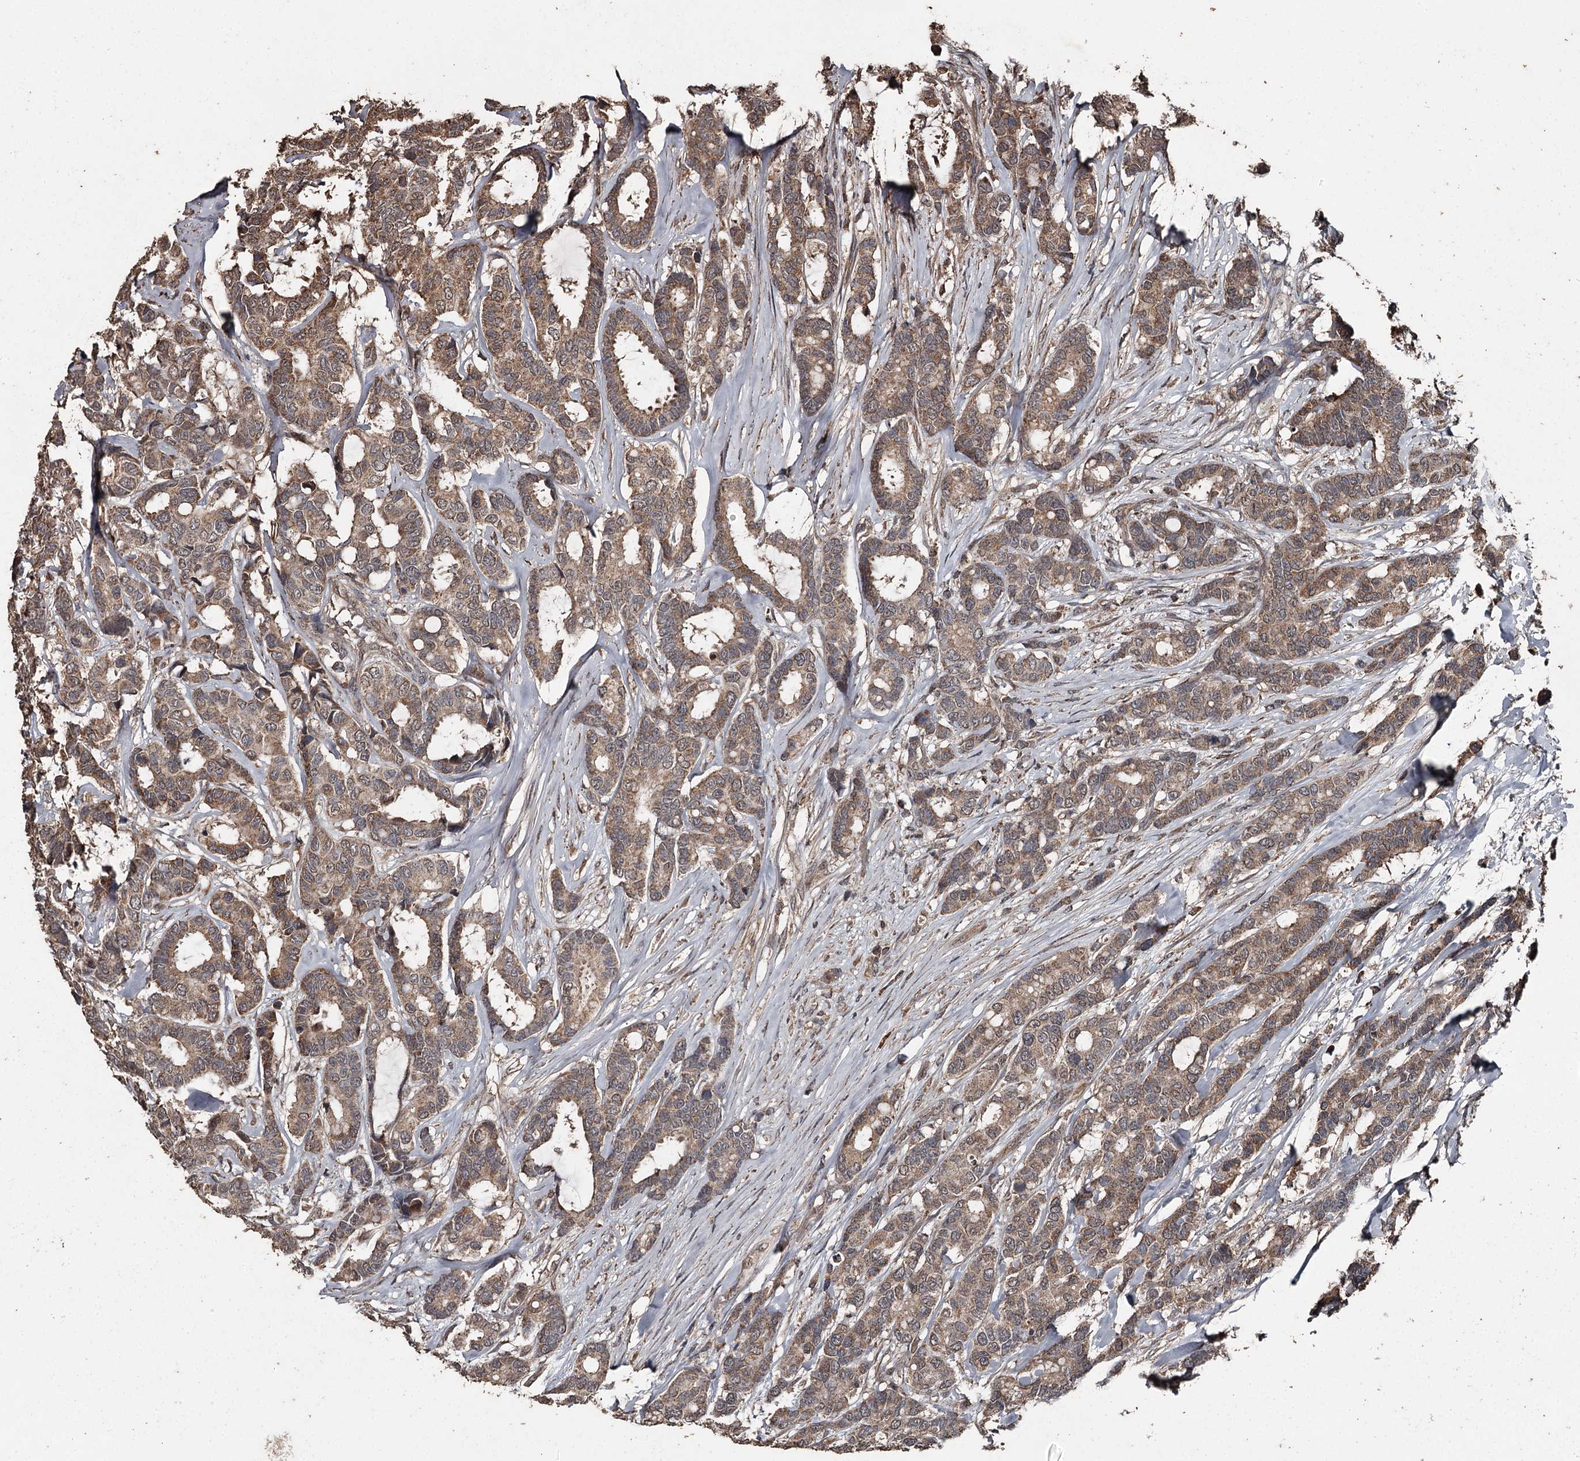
{"staining": {"intensity": "moderate", "quantity": ">75%", "location": "cytoplasmic/membranous"}, "tissue": "breast cancer", "cell_type": "Tumor cells", "image_type": "cancer", "snomed": [{"axis": "morphology", "description": "Duct carcinoma"}, {"axis": "topography", "description": "Breast"}], "caption": "This is a photomicrograph of immunohistochemistry (IHC) staining of breast cancer, which shows moderate expression in the cytoplasmic/membranous of tumor cells.", "gene": "WIPI1", "patient": {"sex": "female", "age": 87}}